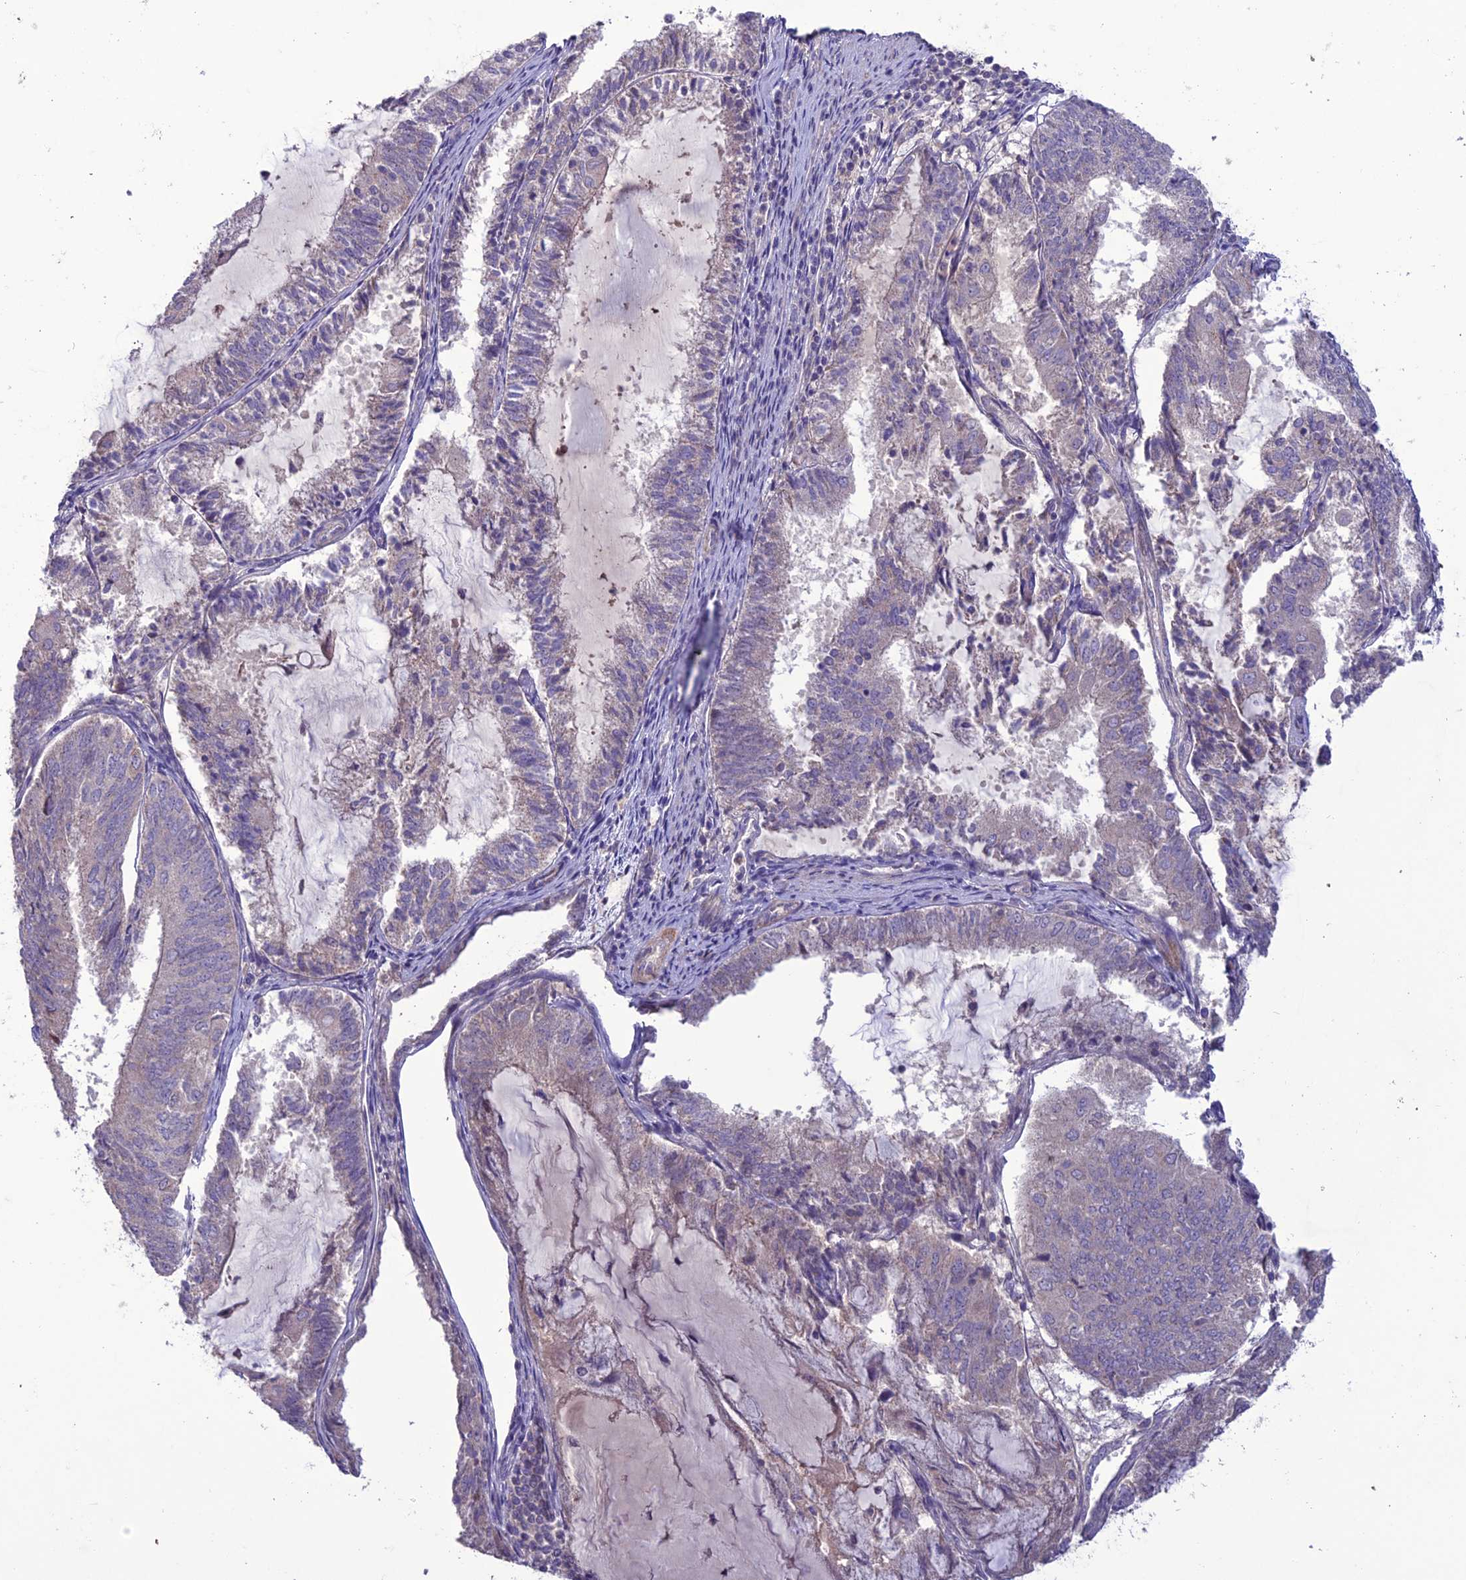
{"staining": {"intensity": "weak", "quantity": "<25%", "location": "cytoplasmic/membranous"}, "tissue": "endometrial cancer", "cell_type": "Tumor cells", "image_type": "cancer", "snomed": [{"axis": "morphology", "description": "Adenocarcinoma, NOS"}, {"axis": "topography", "description": "Endometrium"}], "caption": "Immunohistochemistry histopathology image of neoplastic tissue: adenocarcinoma (endometrial) stained with DAB (3,3'-diaminobenzidine) displays no significant protein positivity in tumor cells. The staining is performed using DAB brown chromogen with nuclei counter-stained in using hematoxylin.", "gene": "C2orf76", "patient": {"sex": "female", "age": 81}}